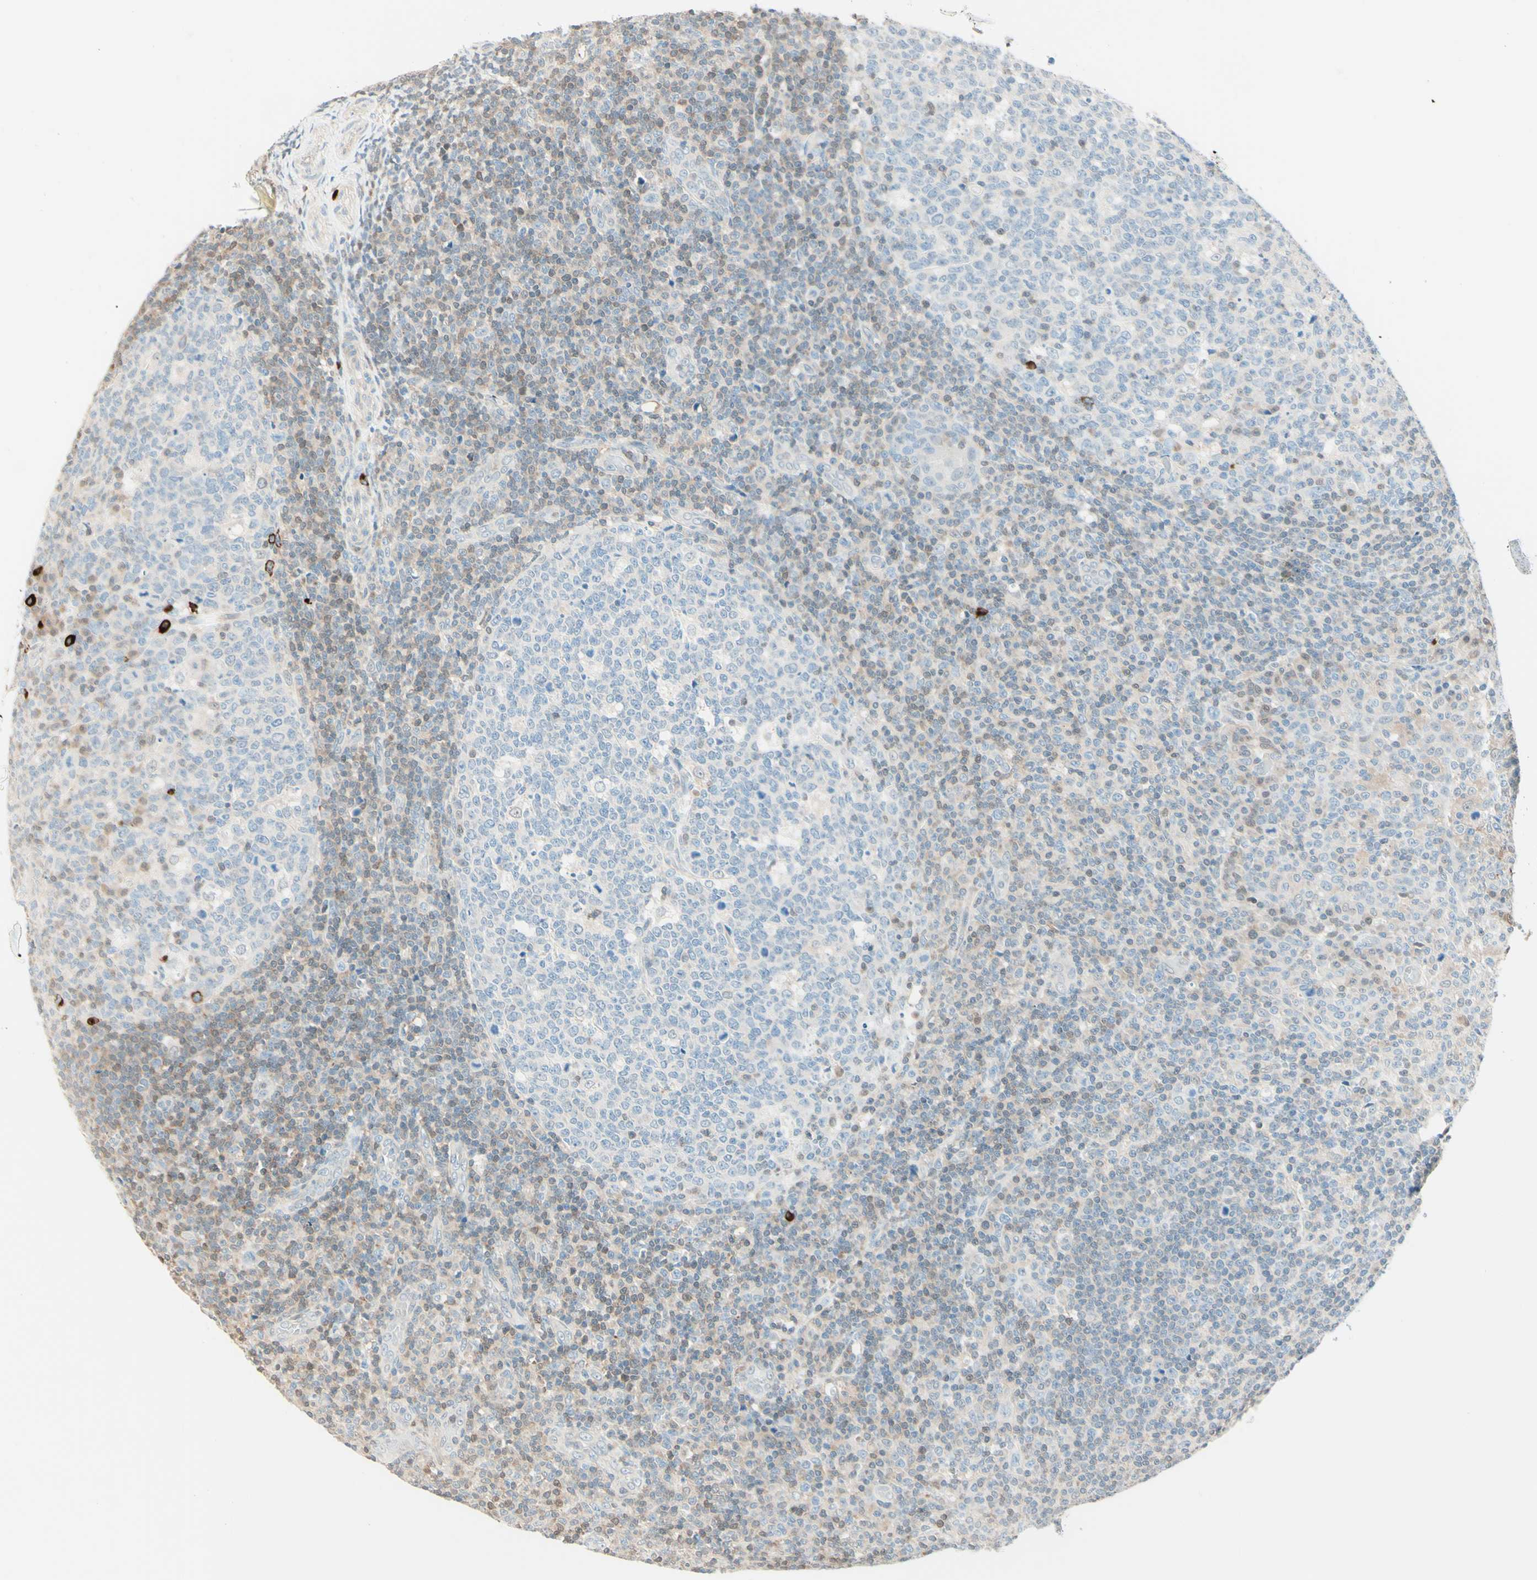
{"staining": {"intensity": "weak", "quantity": "<25%", "location": "cytoplasmic/membranous"}, "tissue": "tonsil", "cell_type": "Germinal center cells", "image_type": "normal", "snomed": [{"axis": "morphology", "description": "Normal tissue, NOS"}, {"axis": "topography", "description": "Tonsil"}], "caption": "This is an IHC photomicrograph of unremarkable human tonsil. There is no positivity in germinal center cells.", "gene": "UPK3B", "patient": {"sex": "female", "age": 19}}